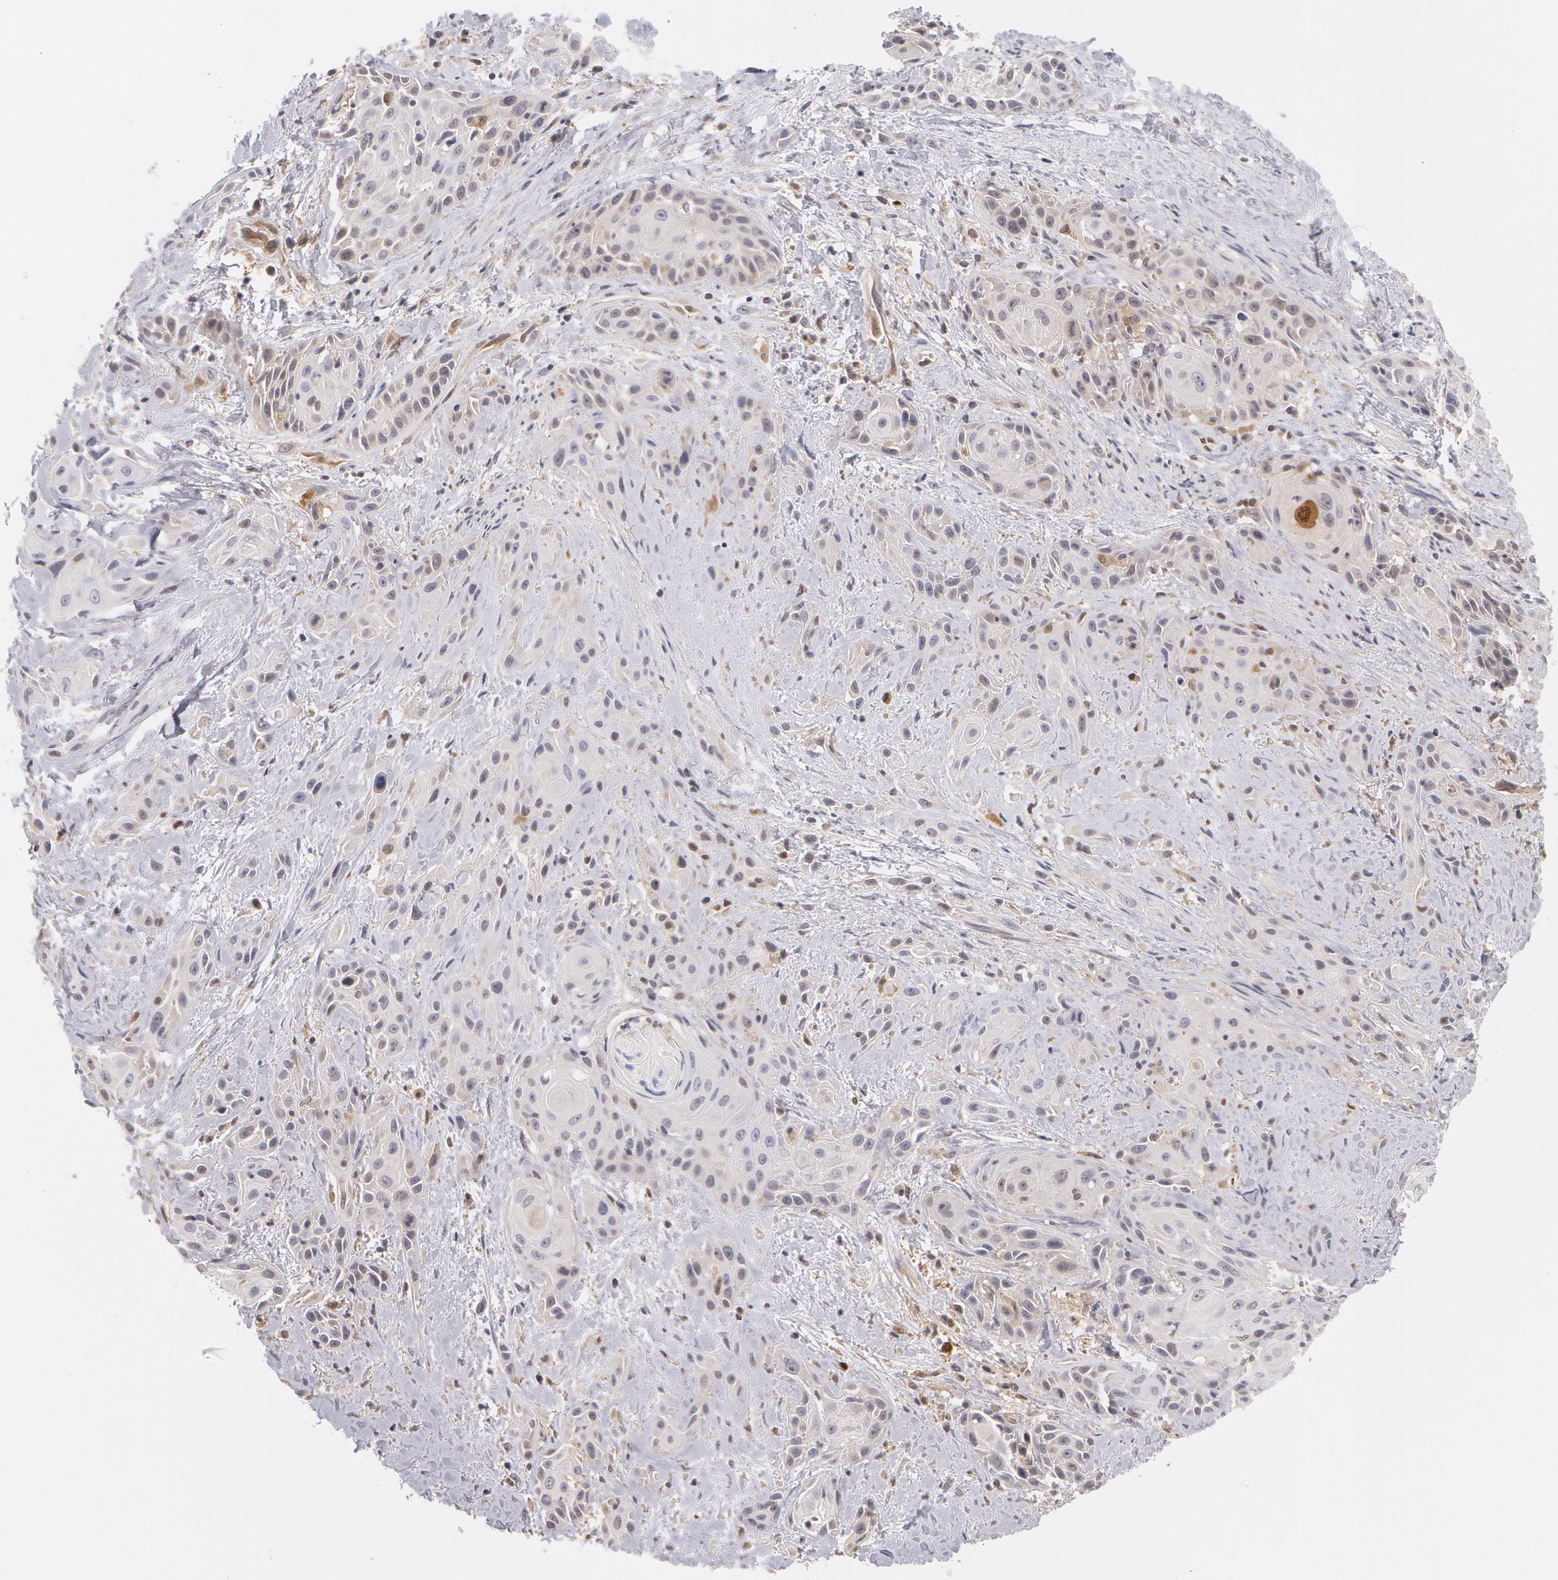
{"staining": {"intensity": "negative", "quantity": "none", "location": "none"}, "tissue": "skin cancer", "cell_type": "Tumor cells", "image_type": "cancer", "snomed": [{"axis": "morphology", "description": "Squamous cell carcinoma, NOS"}, {"axis": "topography", "description": "Skin"}, {"axis": "topography", "description": "Anal"}], "caption": "Histopathology image shows no significant protein expression in tumor cells of squamous cell carcinoma (skin).", "gene": "TXNRD1", "patient": {"sex": "male", "age": 64}}